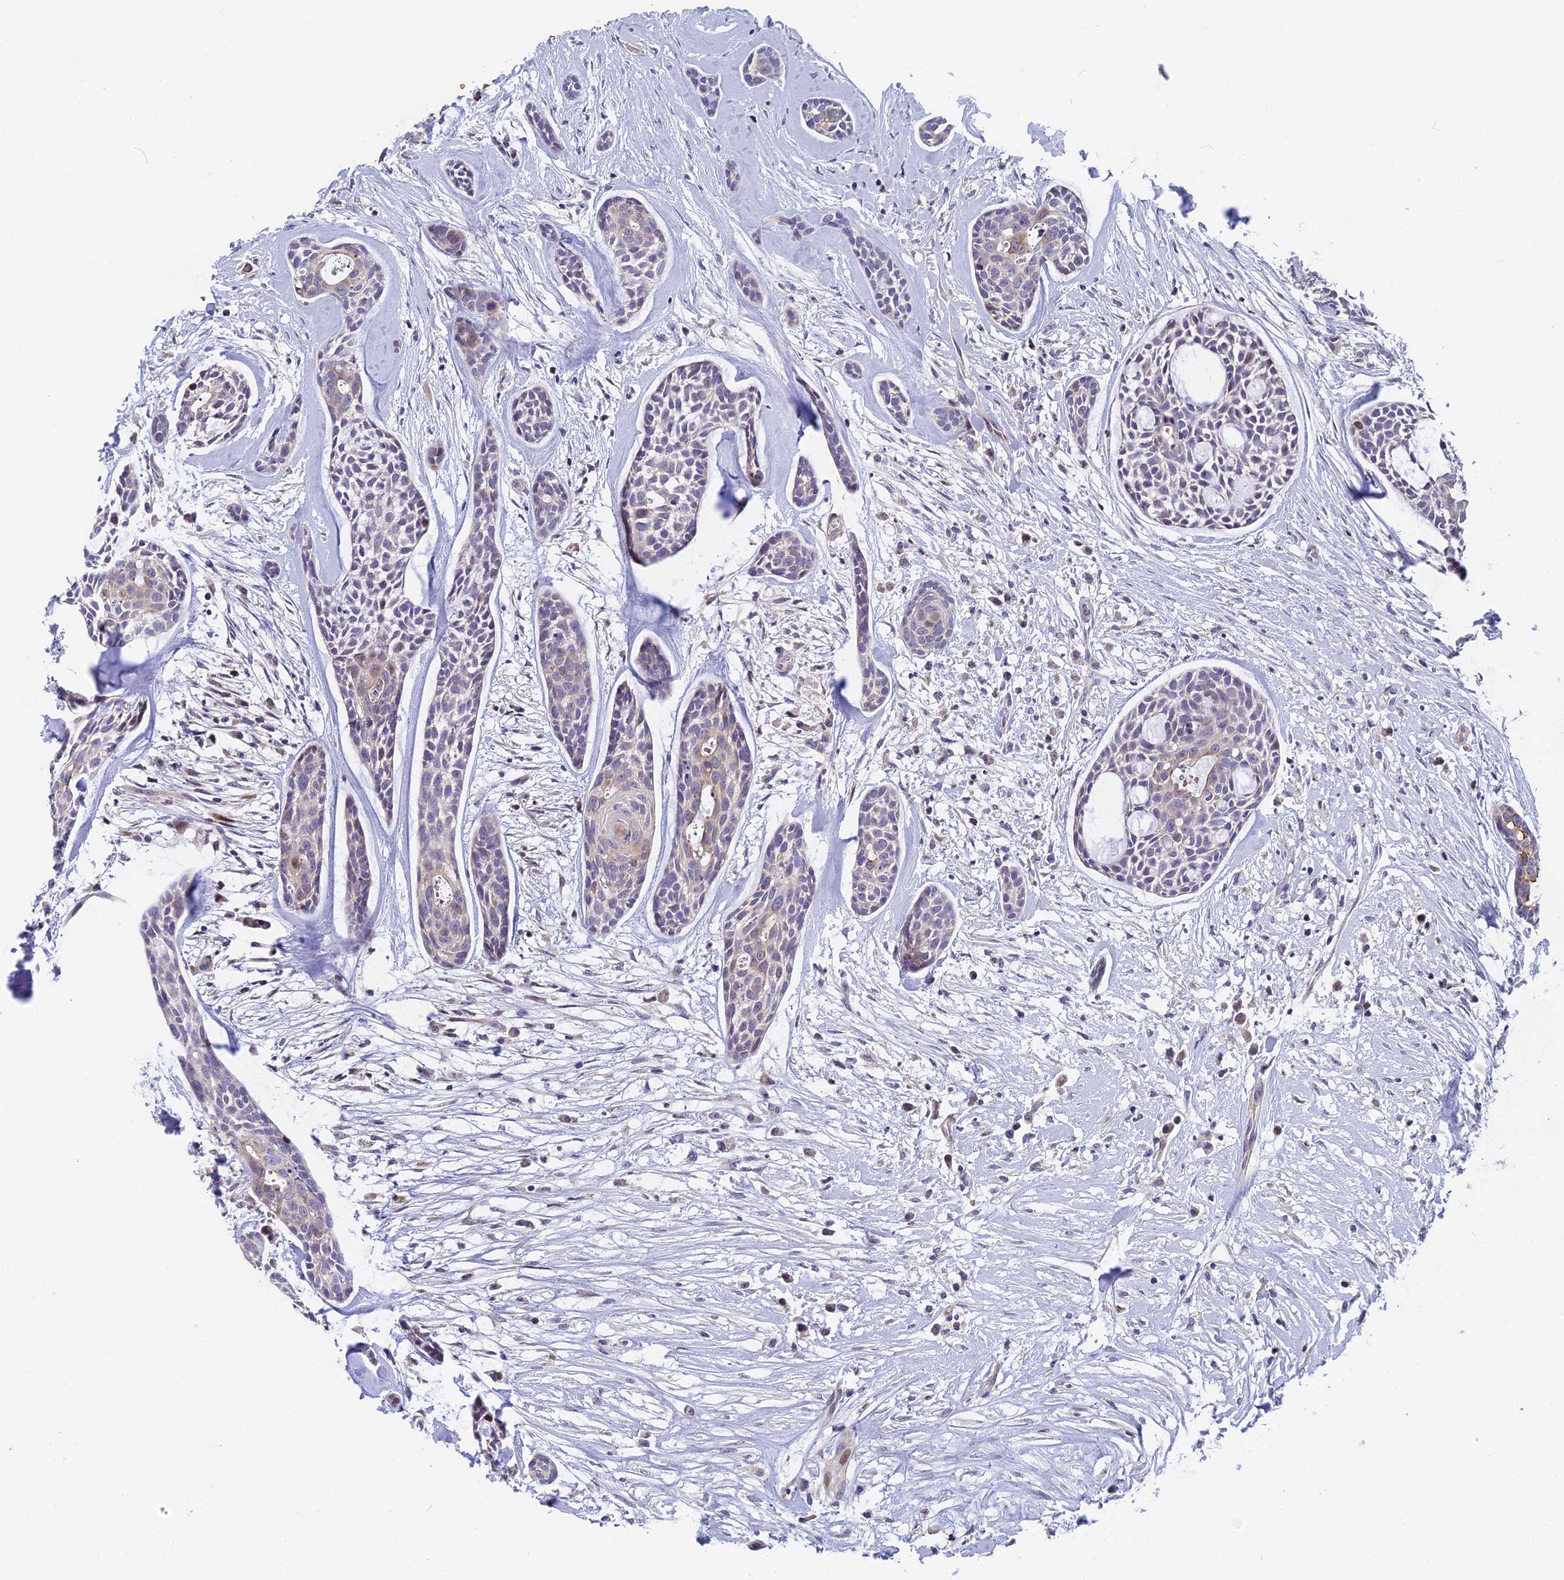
{"staining": {"intensity": "strong", "quantity": "<25%", "location": "cytoplasmic/membranous"}, "tissue": "head and neck cancer", "cell_type": "Tumor cells", "image_type": "cancer", "snomed": [{"axis": "morphology", "description": "Adenocarcinoma, NOS"}, {"axis": "topography", "description": "Subcutis"}, {"axis": "topography", "description": "Head-Neck"}], "caption": "Head and neck cancer (adenocarcinoma) tissue exhibits strong cytoplasmic/membranous positivity in approximately <25% of tumor cells, visualized by immunohistochemistry. The staining is performed using DAB brown chromogen to label protein expression. The nuclei are counter-stained blue using hematoxylin.", "gene": "ANKRD34B", "patient": {"sex": "female", "age": 73}}